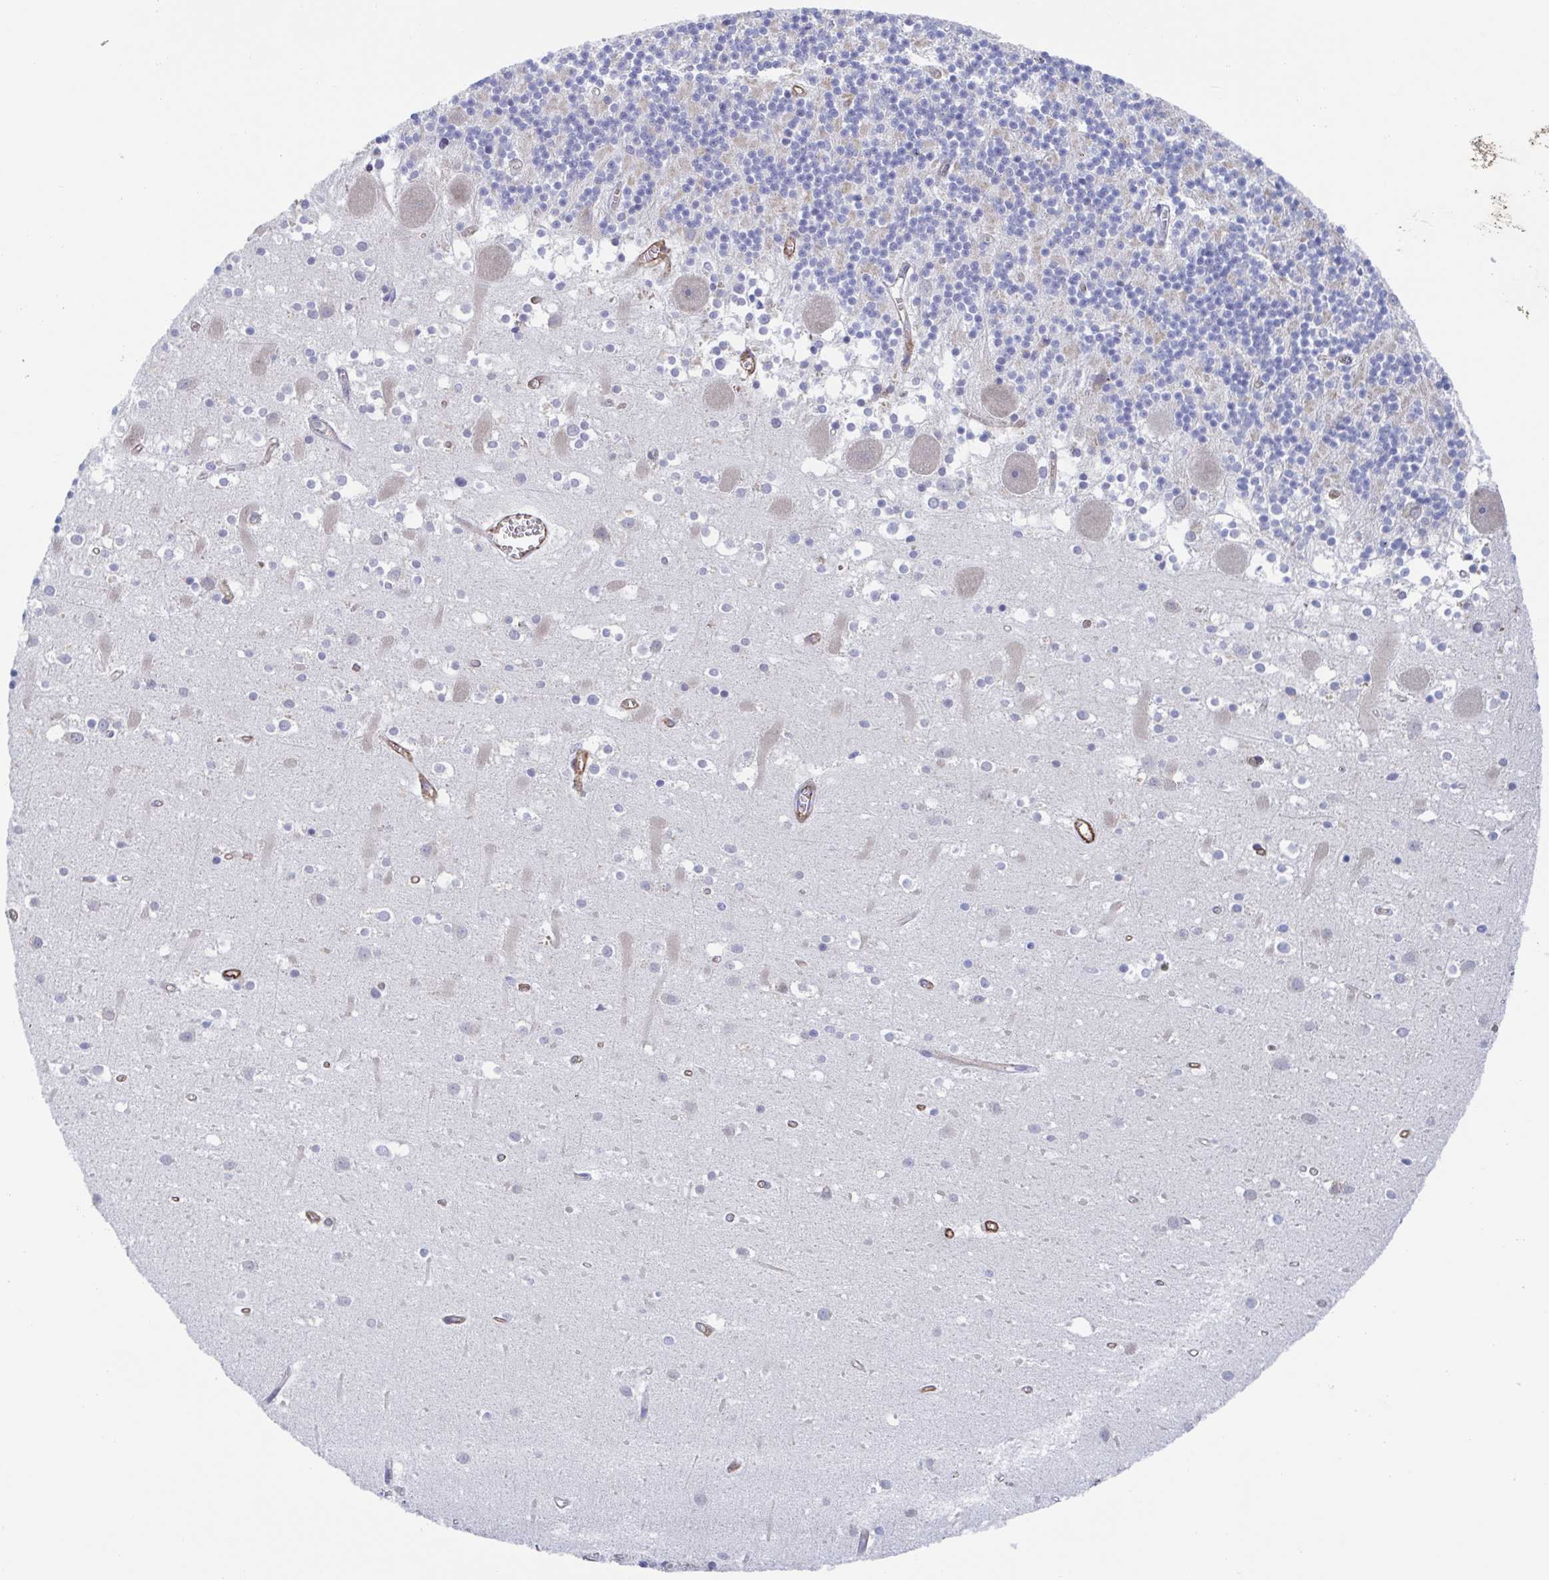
{"staining": {"intensity": "moderate", "quantity": "<25%", "location": "cytoplasmic/membranous"}, "tissue": "cerebellum", "cell_type": "Cells in granular layer", "image_type": "normal", "snomed": [{"axis": "morphology", "description": "Normal tissue, NOS"}, {"axis": "topography", "description": "Cerebellum"}], "caption": "Unremarkable cerebellum demonstrates moderate cytoplasmic/membranous positivity in approximately <25% of cells in granular layer The staining was performed using DAB to visualize the protein expression in brown, while the nuclei were stained in blue with hematoxylin (Magnification: 20x)..", "gene": "KLC3", "patient": {"sex": "male", "age": 54}}